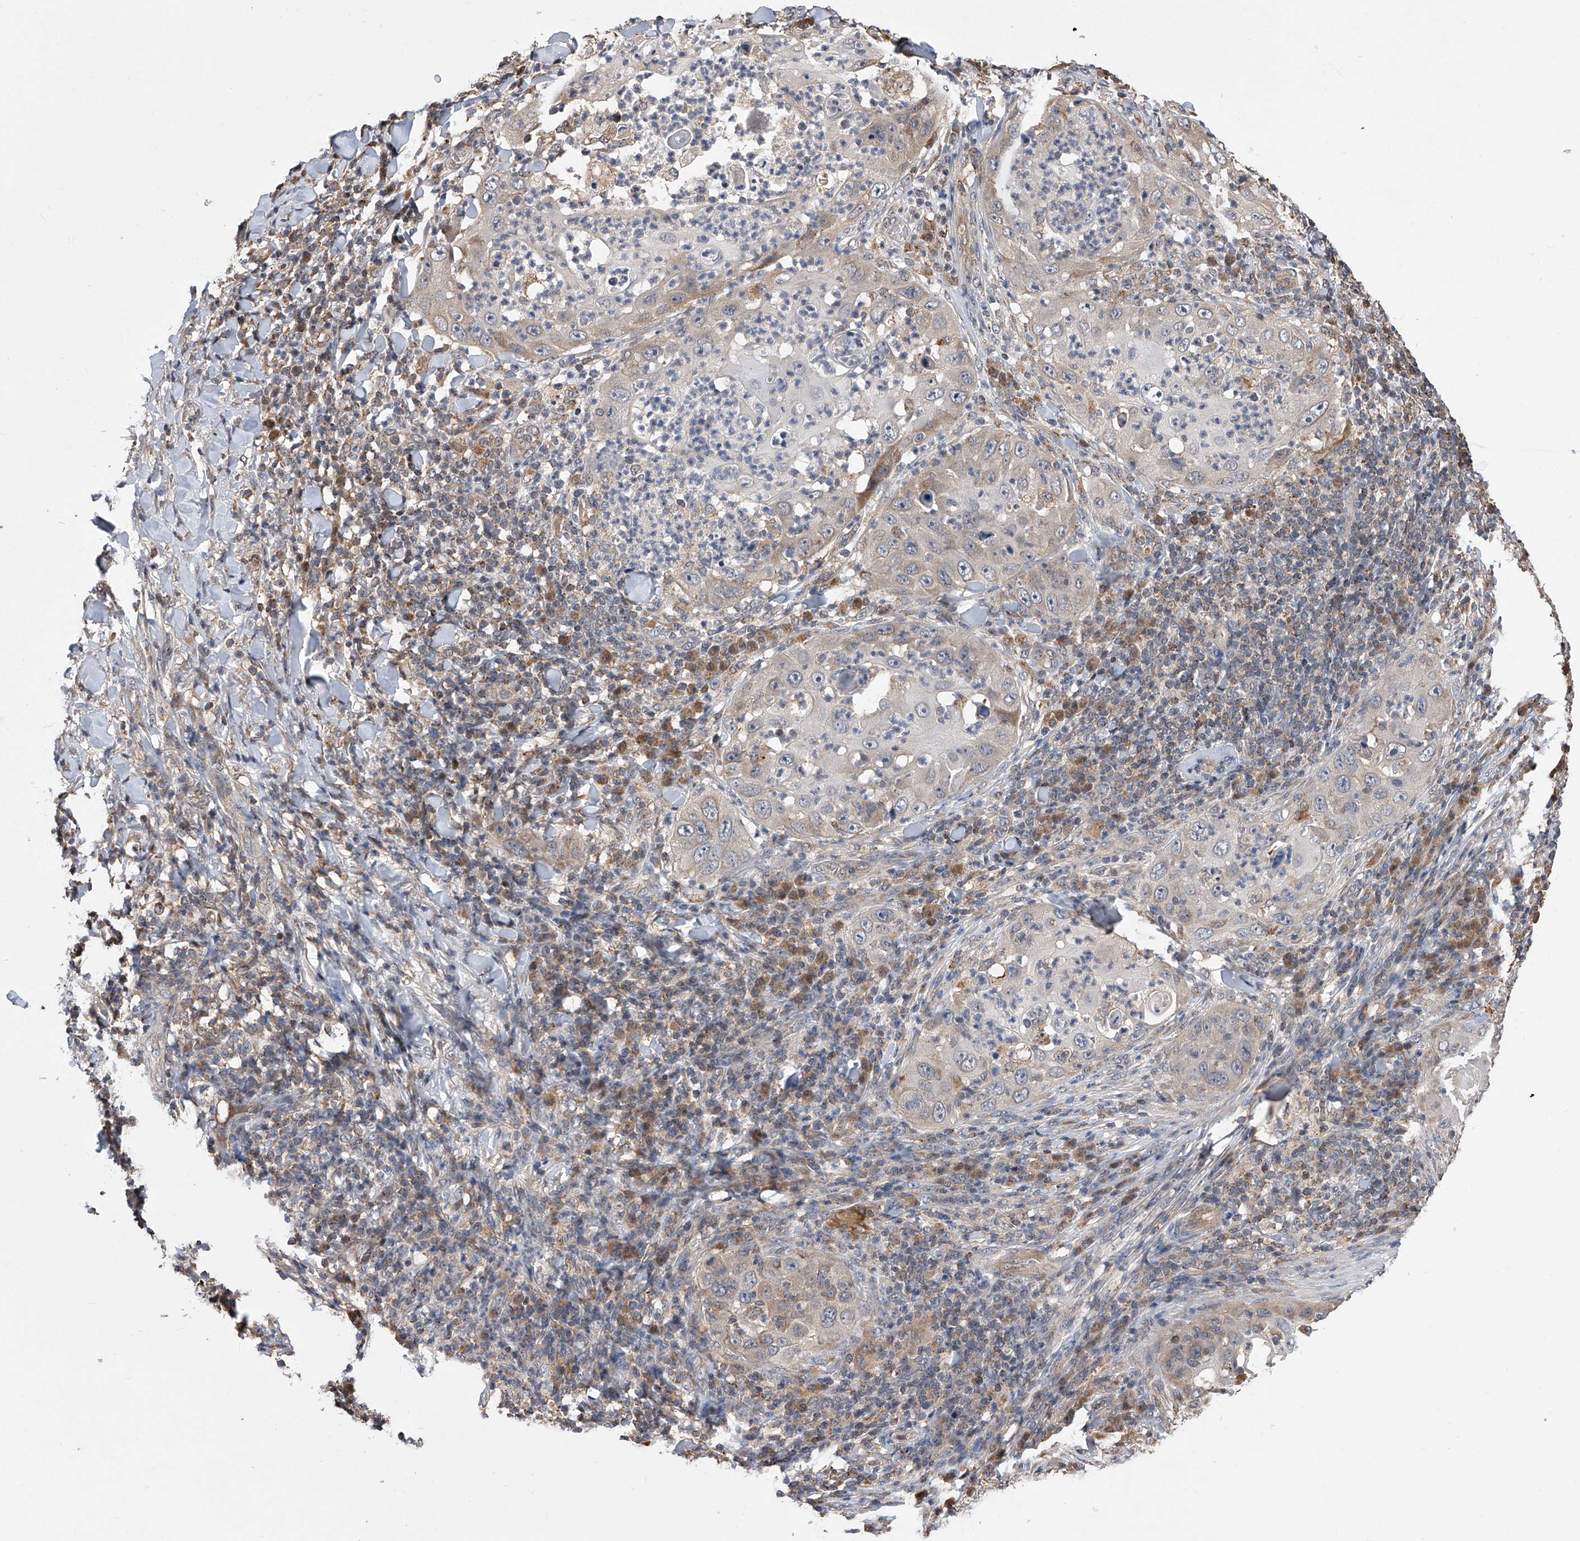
{"staining": {"intensity": "weak", "quantity": "25%-75%", "location": "cytoplasmic/membranous"}, "tissue": "skin cancer", "cell_type": "Tumor cells", "image_type": "cancer", "snomed": [{"axis": "morphology", "description": "Squamous cell carcinoma, NOS"}, {"axis": "topography", "description": "Skin"}], "caption": "Skin cancer tissue demonstrates weak cytoplasmic/membranous staining in about 25%-75% of tumor cells, visualized by immunohistochemistry.", "gene": "GMDS", "patient": {"sex": "female", "age": 44}}